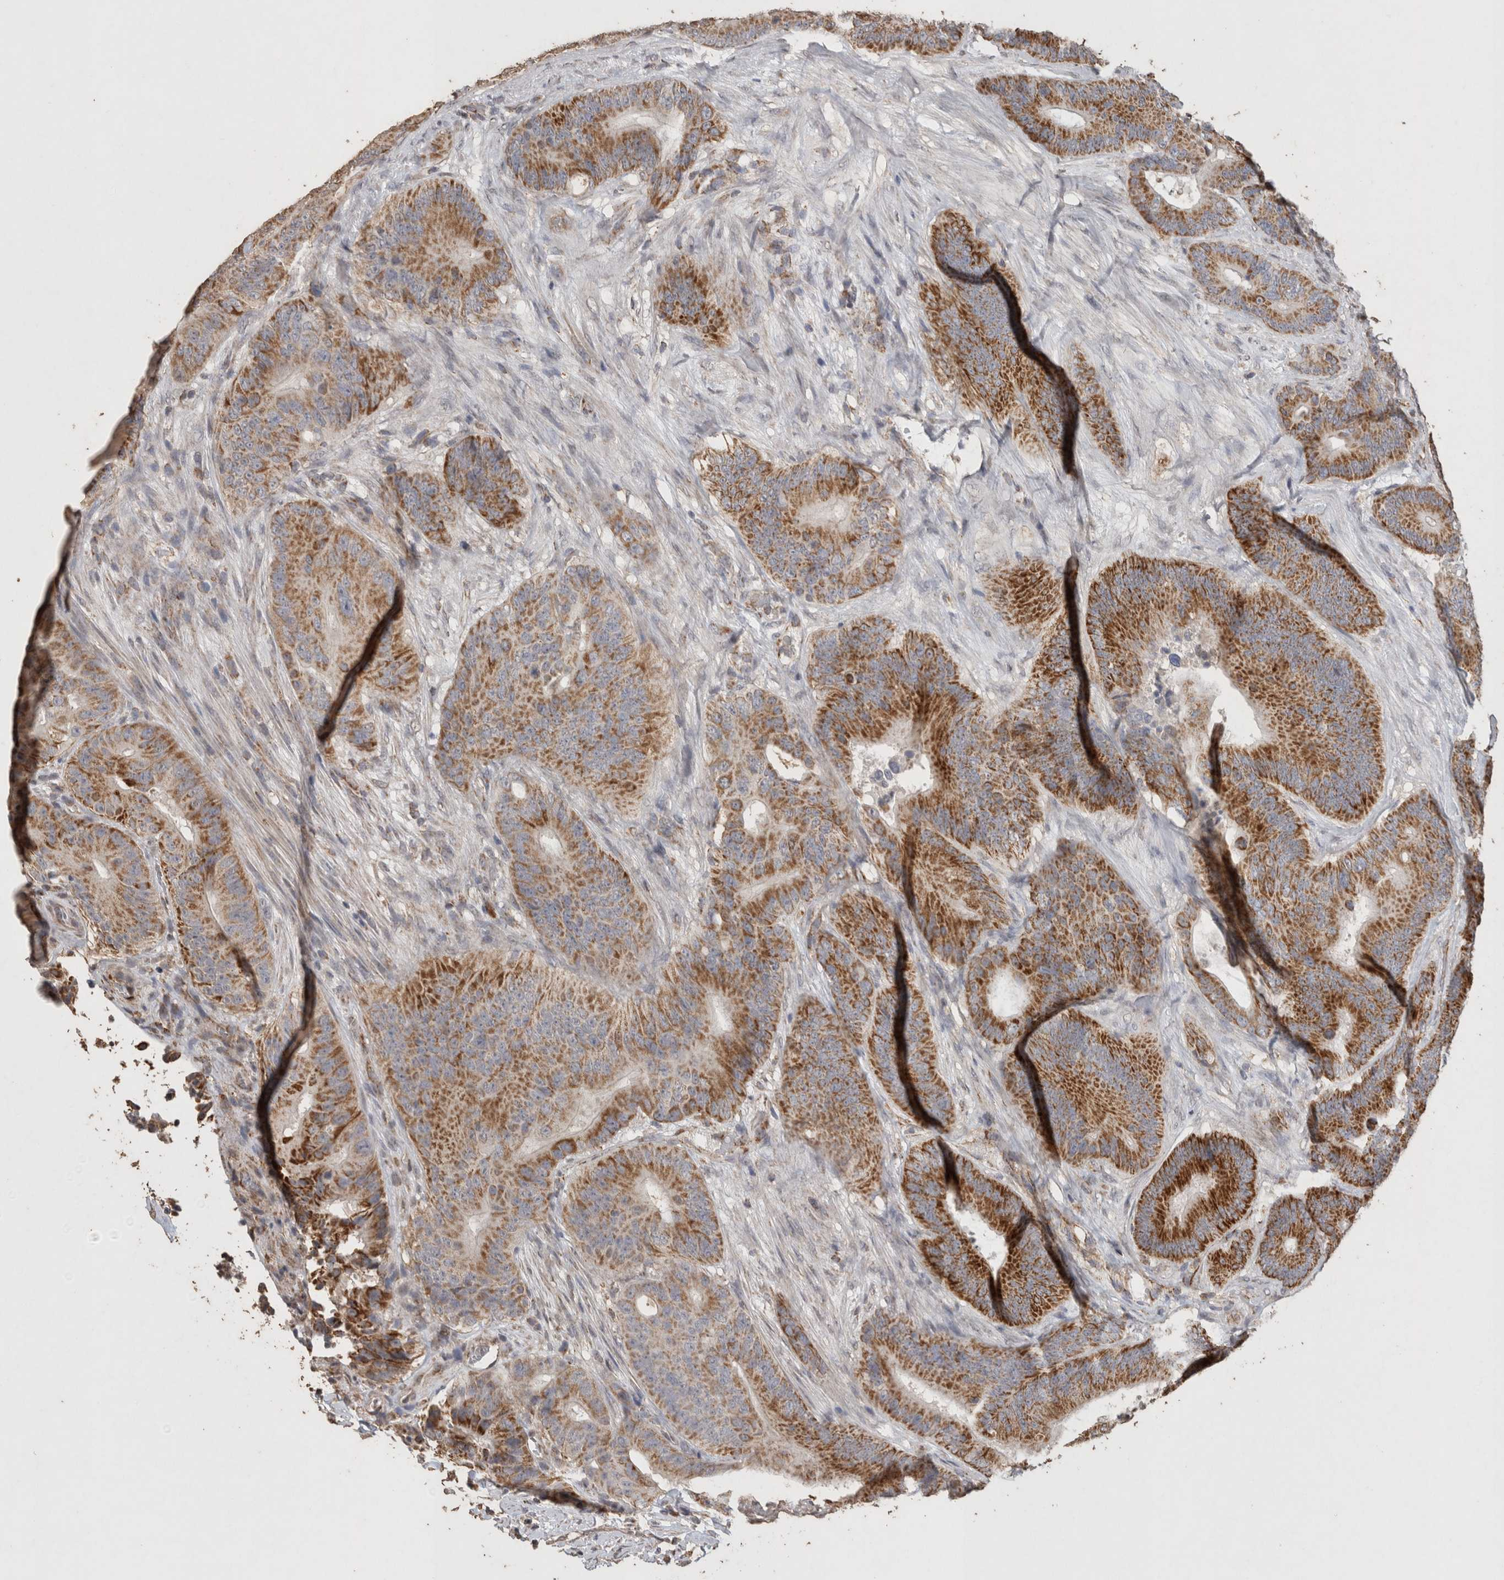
{"staining": {"intensity": "moderate", "quantity": ">75%", "location": "cytoplasmic/membranous"}, "tissue": "colorectal cancer", "cell_type": "Tumor cells", "image_type": "cancer", "snomed": [{"axis": "morphology", "description": "Adenocarcinoma, NOS"}, {"axis": "topography", "description": "Colon"}], "caption": "About >75% of tumor cells in adenocarcinoma (colorectal) reveal moderate cytoplasmic/membranous protein staining as visualized by brown immunohistochemical staining.", "gene": "ACADM", "patient": {"sex": "male", "age": 83}}